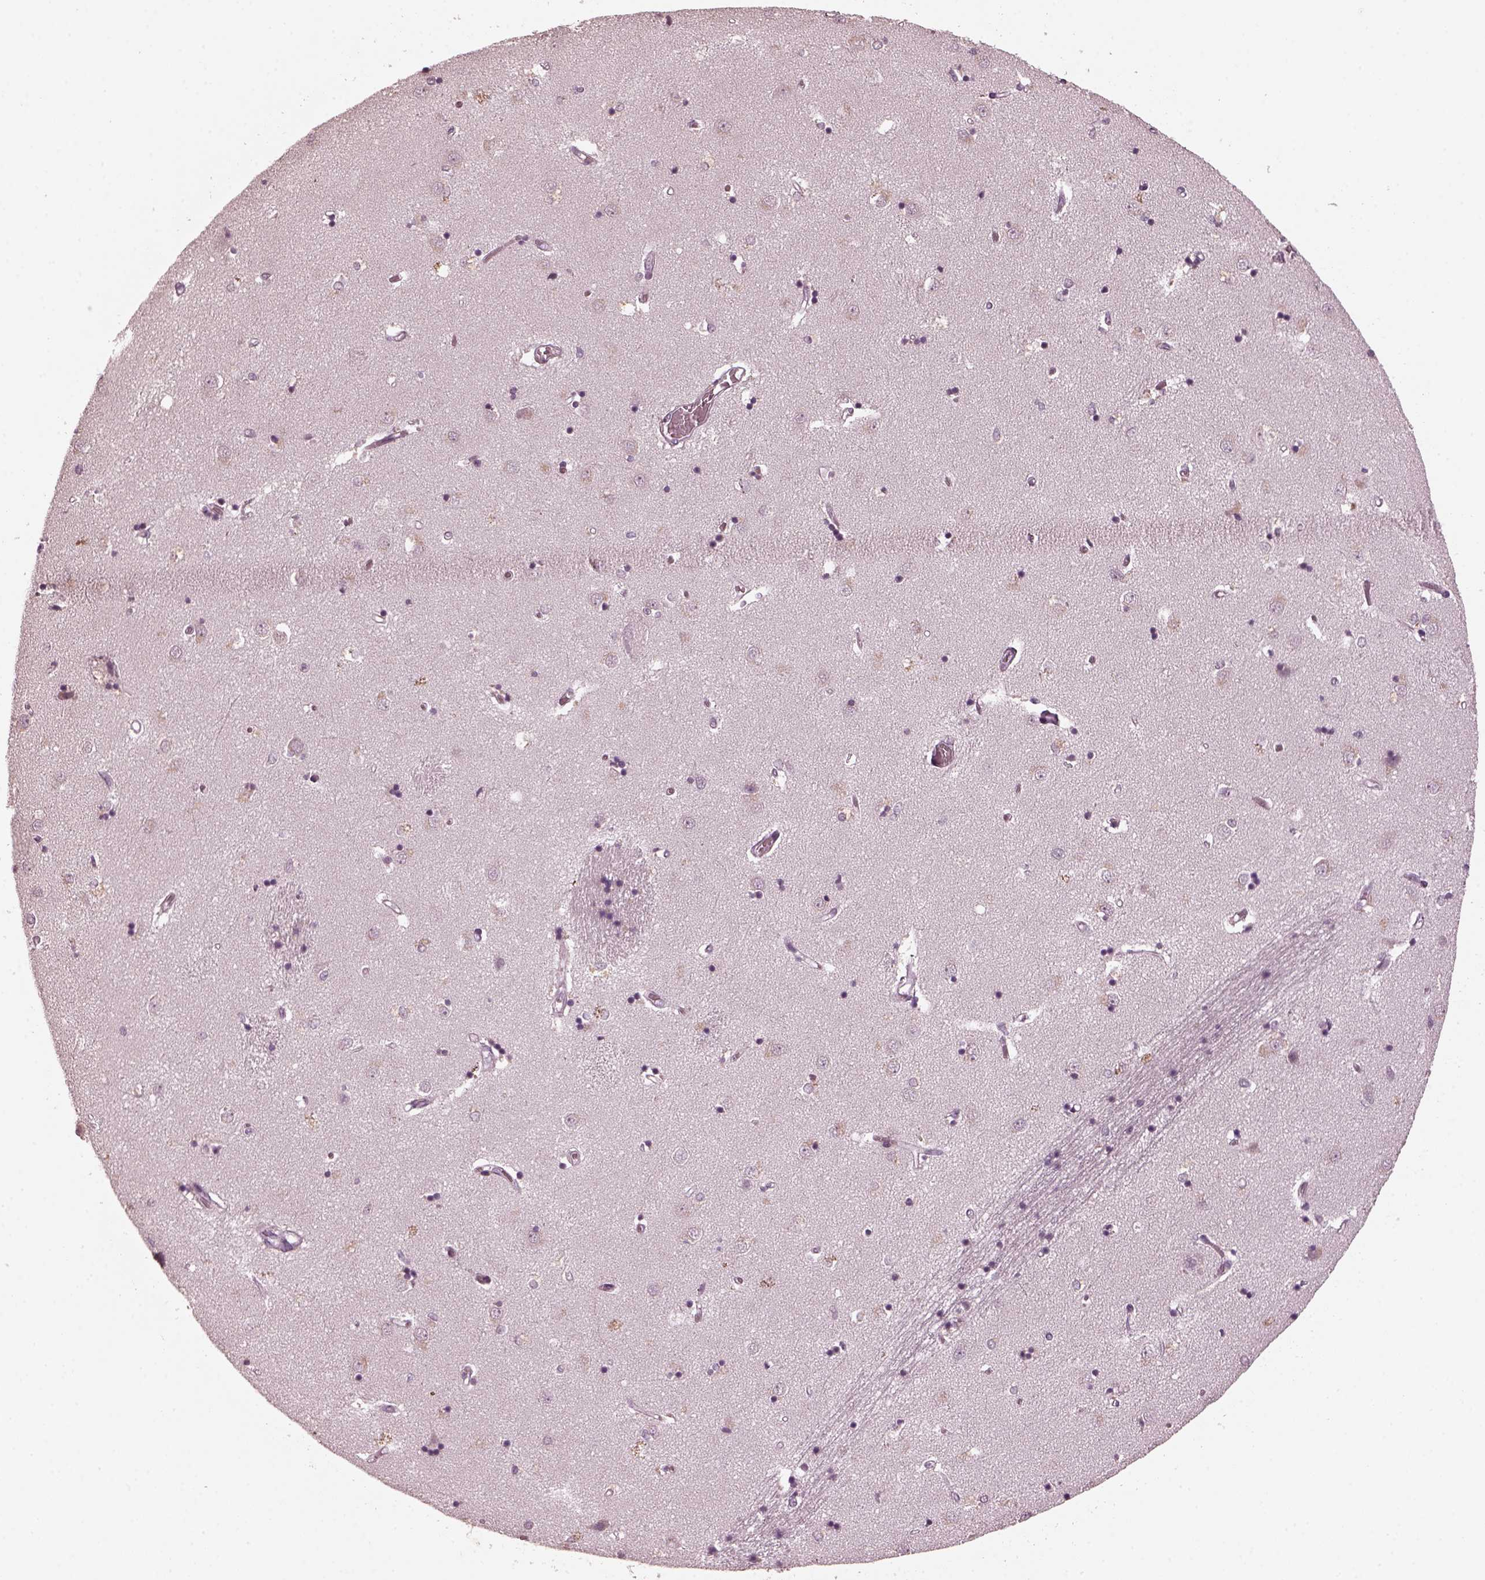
{"staining": {"intensity": "negative", "quantity": "none", "location": "none"}, "tissue": "caudate", "cell_type": "Glial cells", "image_type": "normal", "snomed": [{"axis": "morphology", "description": "Normal tissue, NOS"}, {"axis": "topography", "description": "Lateral ventricle wall"}], "caption": "This is an IHC image of normal human caudate. There is no expression in glial cells.", "gene": "RCVRN", "patient": {"sex": "male", "age": 54}}